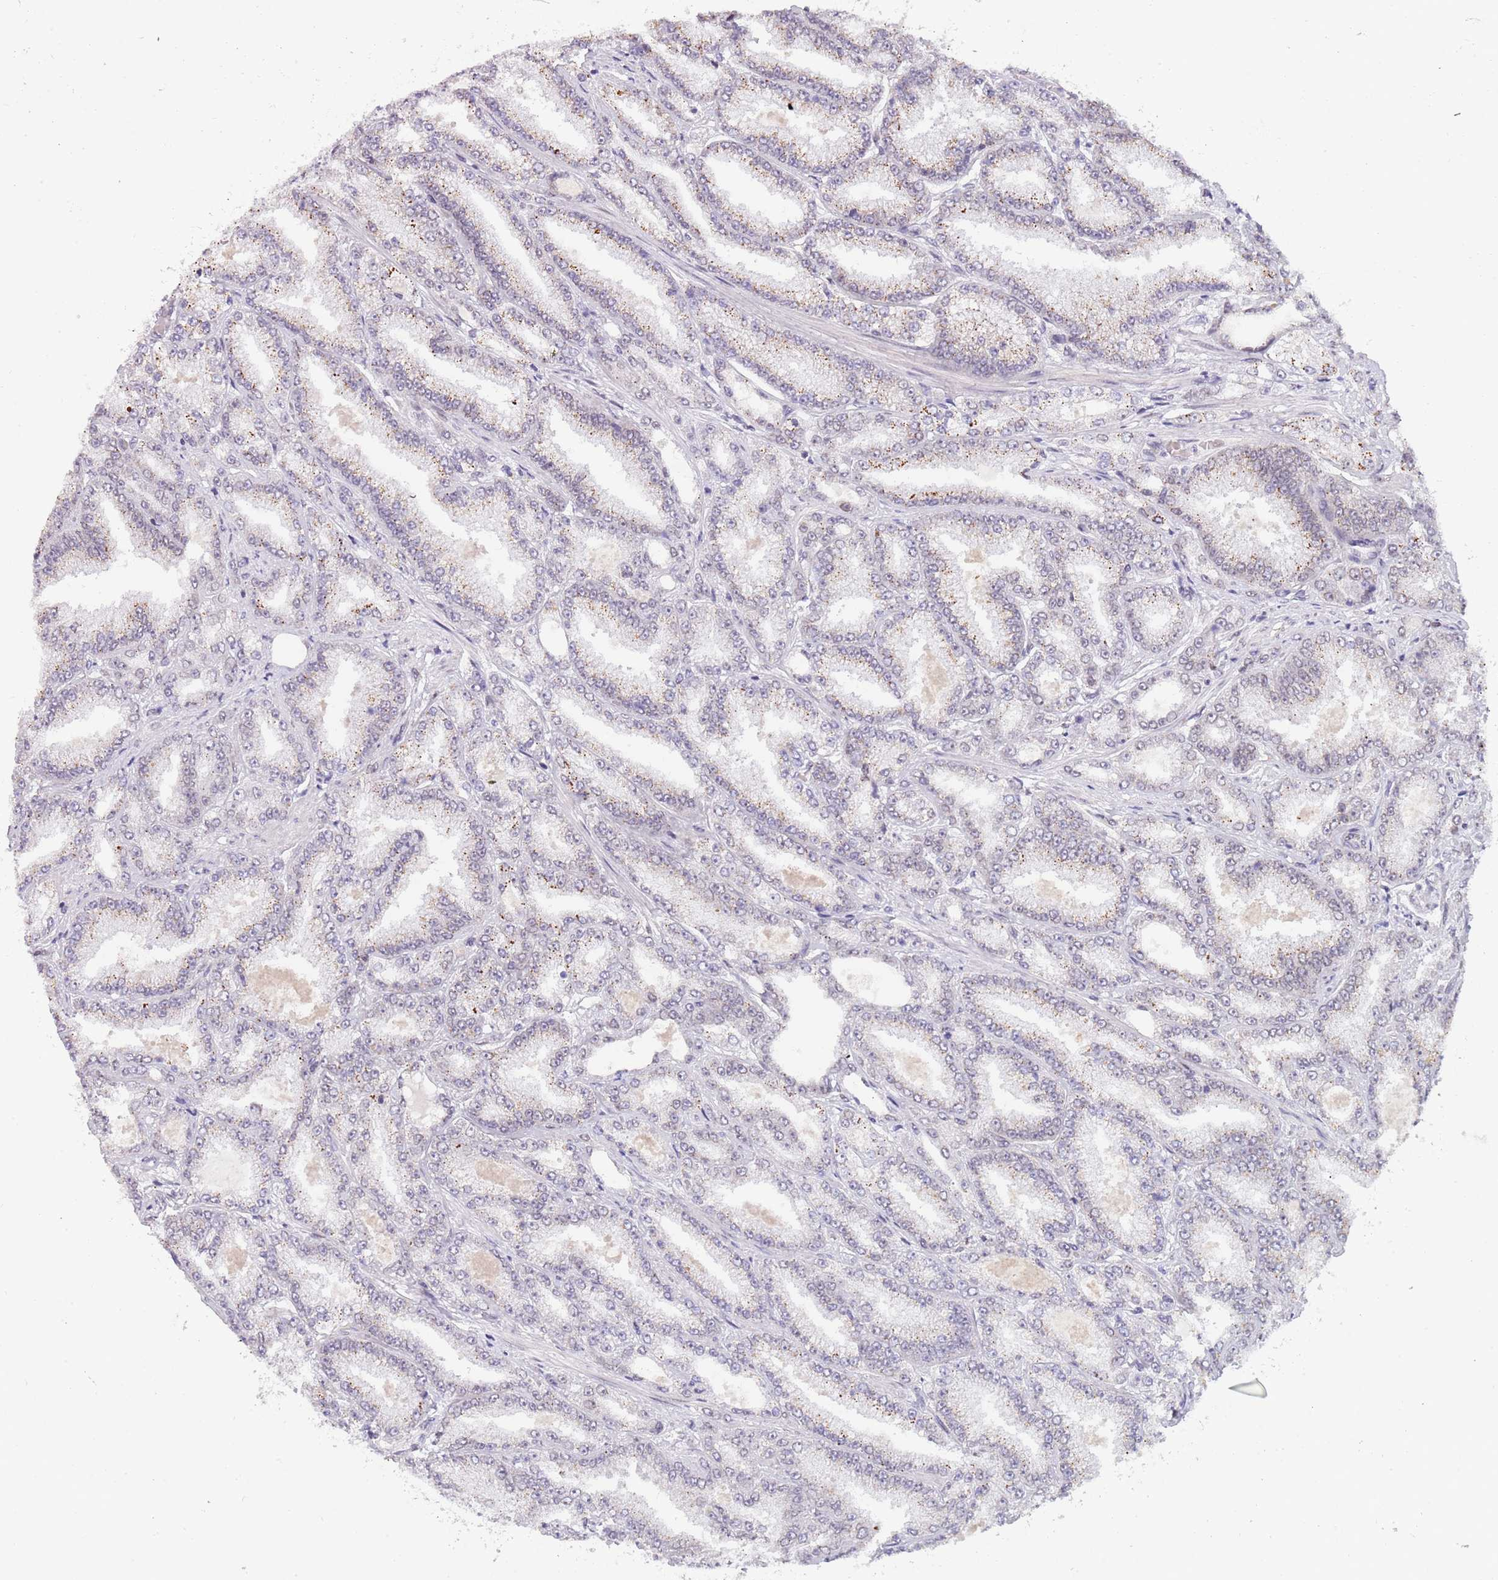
{"staining": {"intensity": "moderate", "quantity": "<25%", "location": "cytoplasmic/membranous"}, "tissue": "prostate cancer", "cell_type": "Tumor cells", "image_type": "cancer", "snomed": [{"axis": "morphology", "description": "Adenocarcinoma, High grade"}, {"axis": "topography", "description": "Prostate"}], "caption": "Immunohistochemistry (DAB (3,3'-diaminobenzidine)) staining of human adenocarcinoma (high-grade) (prostate) displays moderate cytoplasmic/membranous protein expression in approximately <25% of tumor cells.", "gene": "KLHDC2", "patient": {"sex": "male", "age": 68}}